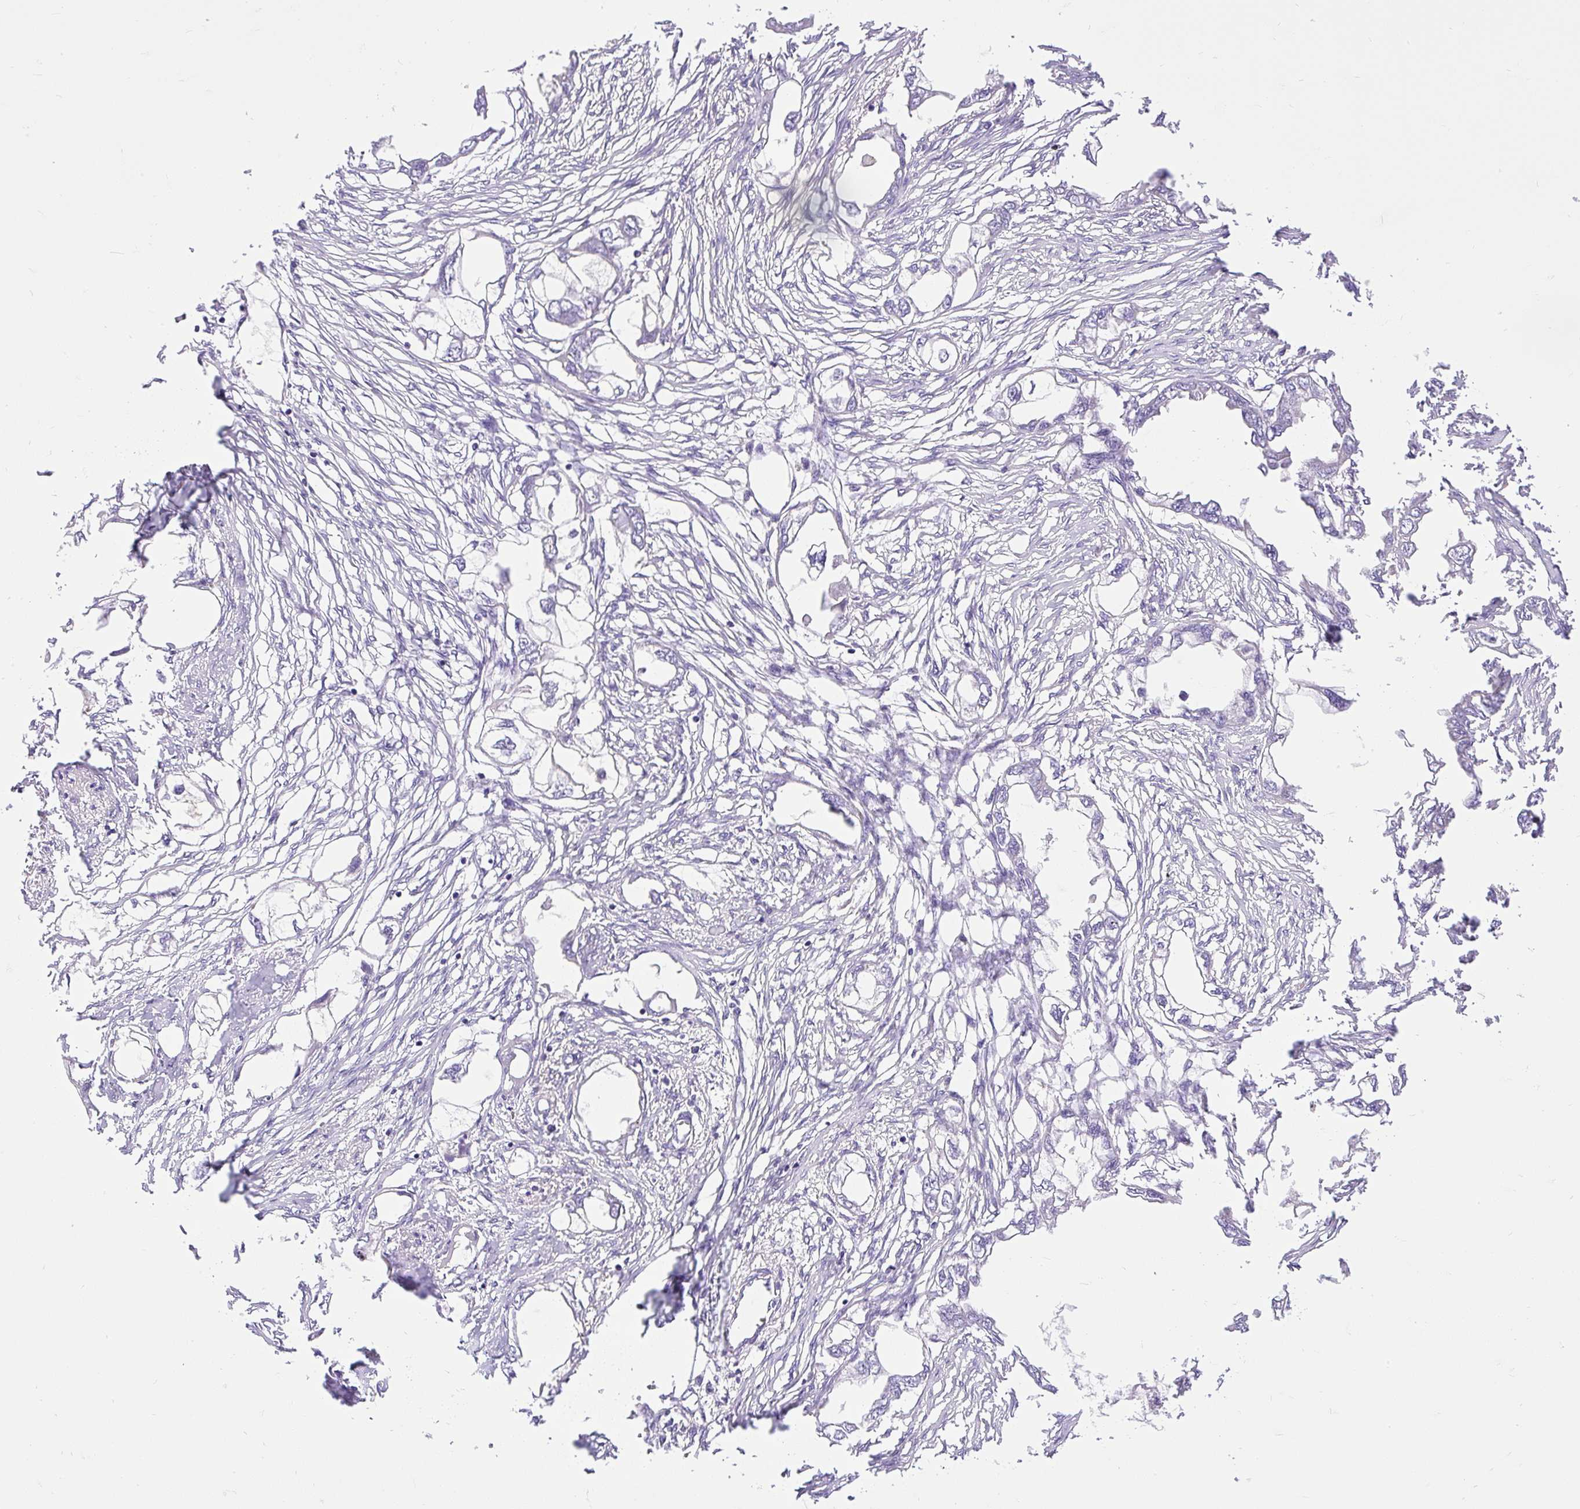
{"staining": {"intensity": "negative", "quantity": "none", "location": "none"}, "tissue": "endometrial cancer", "cell_type": "Tumor cells", "image_type": "cancer", "snomed": [{"axis": "morphology", "description": "Adenocarcinoma, NOS"}, {"axis": "morphology", "description": "Adenocarcinoma, metastatic, NOS"}, {"axis": "topography", "description": "Adipose tissue"}, {"axis": "topography", "description": "Endometrium"}], "caption": "The histopathology image displays no staining of tumor cells in adenocarcinoma (endometrial).", "gene": "CFAP47", "patient": {"sex": "female", "age": 67}}